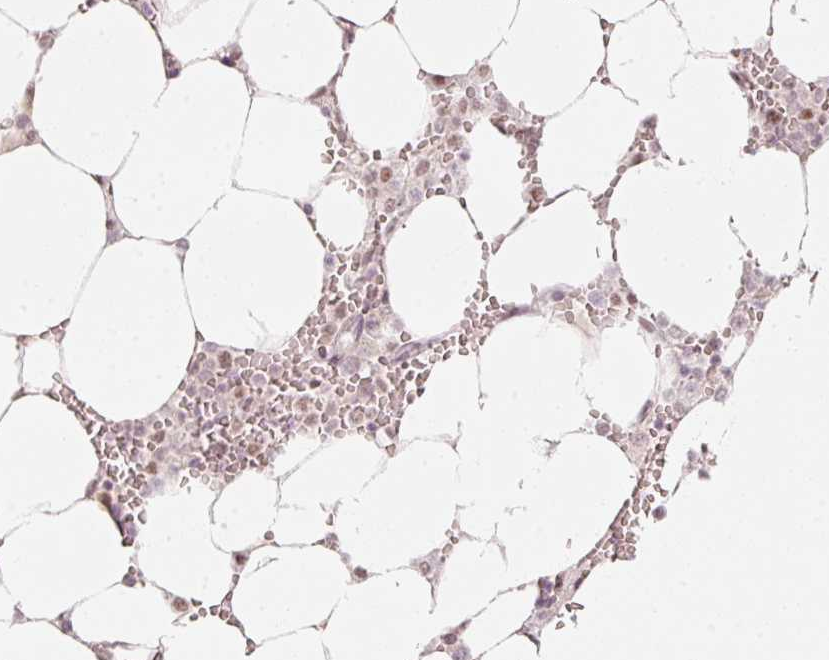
{"staining": {"intensity": "moderate", "quantity": "<25%", "location": "nuclear"}, "tissue": "bone marrow", "cell_type": "Hematopoietic cells", "image_type": "normal", "snomed": [{"axis": "morphology", "description": "Normal tissue, NOS"}, {"axis": "topography", "description": "Bone marrow"}], "caption": "About <25% of hematopoietic cells in unremarkable bone marrow reveal moderate nuclear protein expression as visualized by brown immunohistochemical staining.", "gene": "PPP1R10", "patient": {"sex": "male", "age": 64}}